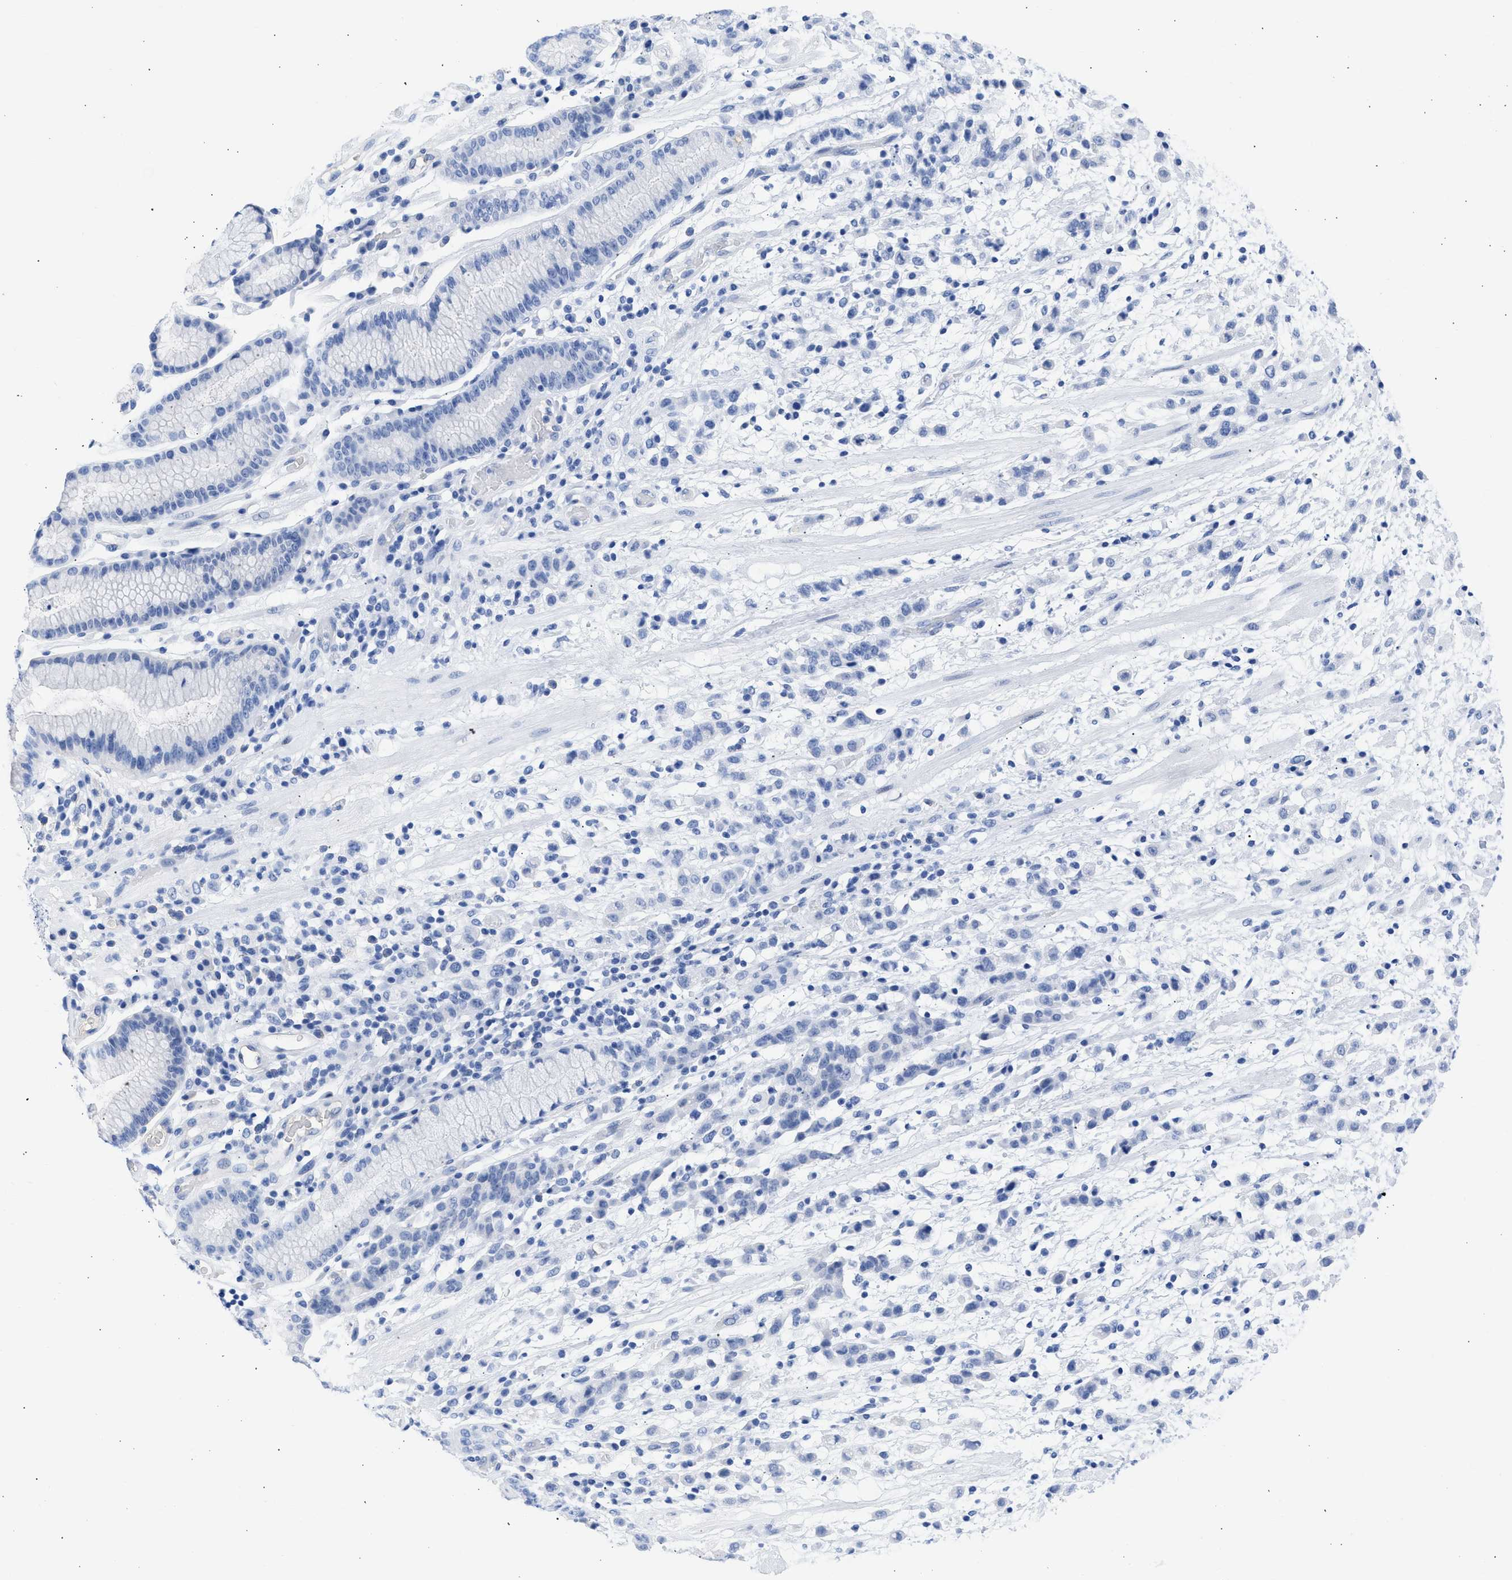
{"staining": {"intensity": "negative", "quantity": "none", "location": "none"}, "tissue": "stomach cancer", "cell_type": "Tumor cells", "image_type": "cancer", "snomed": [{"axis": "morphology", "description": "Adenocarcinoma, NOS"}, {"axis": "topography", "description": "Stomach, lower"}], "caption": "A high-resolution photomicrograph shows immunohistochemistry (IHC) staining of stomach cancer, which shows no significant positivity in tumor cells.", "gene": "RSPH1", "patient": {"sex": "male", "age": 88}}